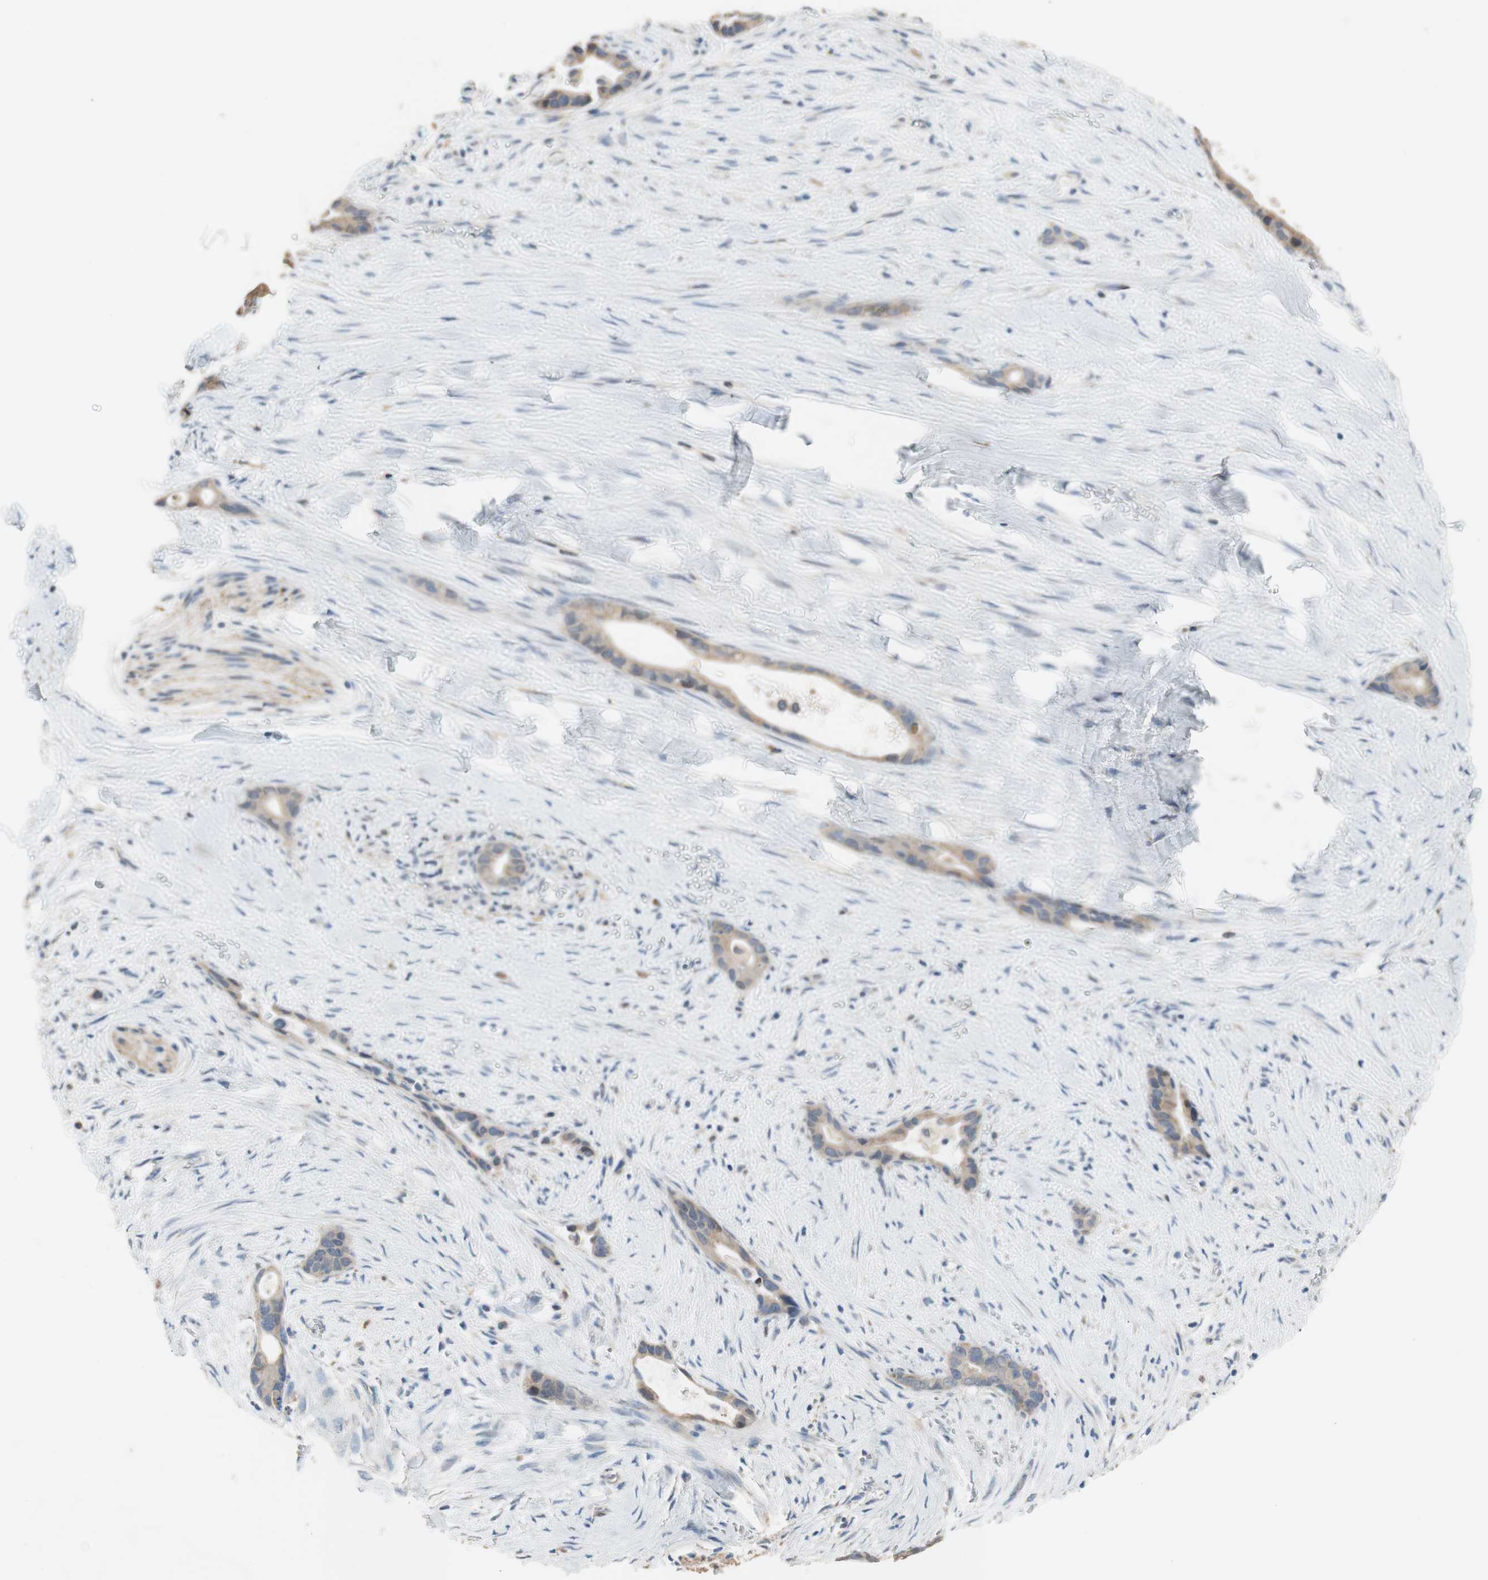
{"staining": {"intensity": "moderate", "quantity": ">75%", "location": "cytoplasmic/membranous"}, "tissue": "liver cancer", "cell_type": "Tumor cells", "image_type": "cancer", "snomed": [{"axis": "morphology", "description": "Cholangiocarcinoma"}, {"axis": "topography", "description": "Liver"}], "caption": "A high-resolution photomicrograph shows IHC staining of liver cancer (cholangiocarcinoma), which demonstrates moderate cytoplasmic/membranous positivity in about >75% of tumor cells.", "gene": "ALDH1A2", "patient": {"sex": "female", "age": 55}}